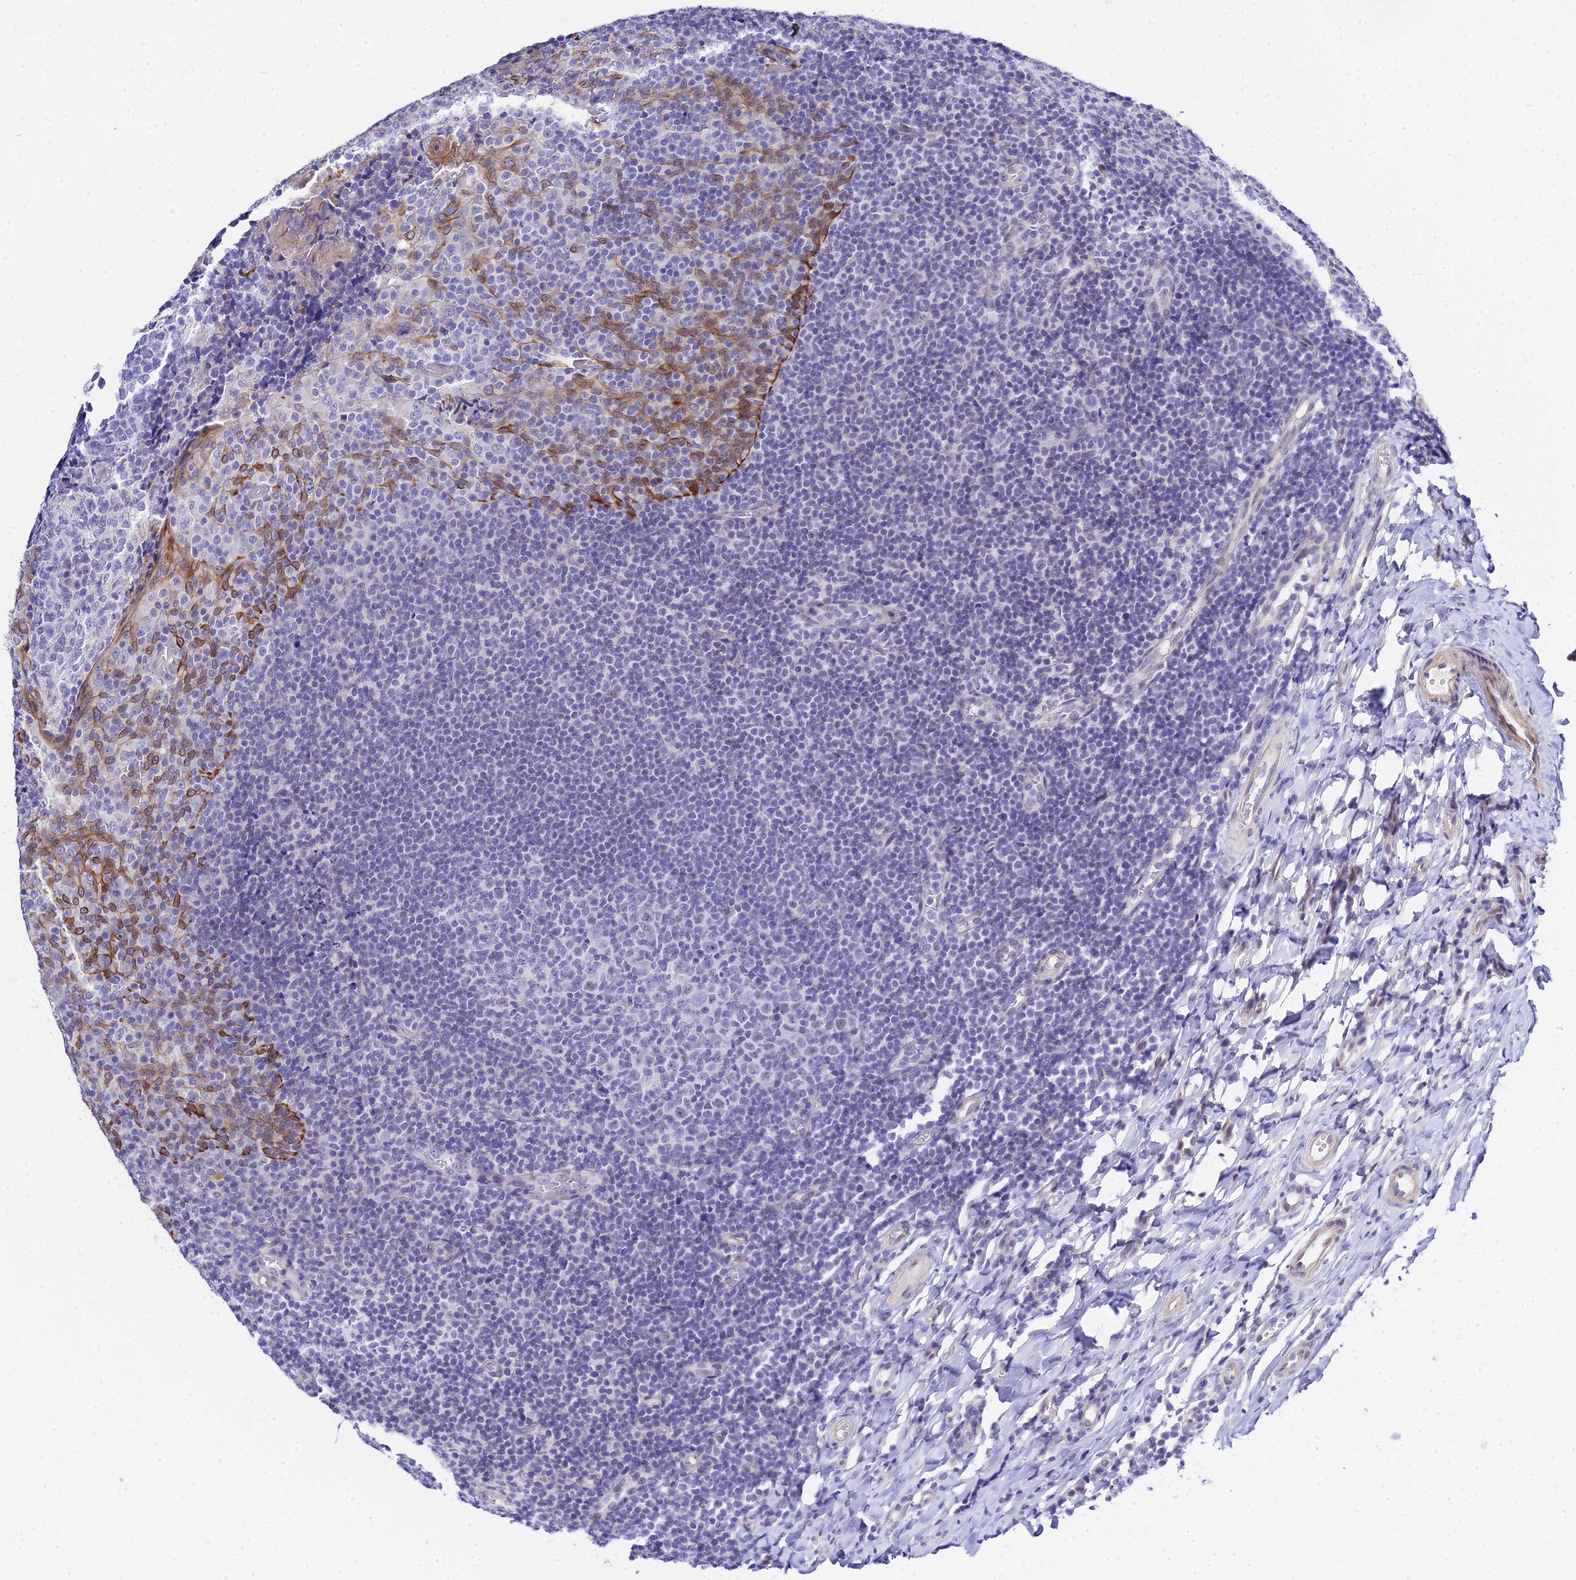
{"staining": {"intensity": "negative", "quantity": "none", "location": "none"}, "tissue": "tonsil", "cell_type": "Germinal center cells", "image_type": "normal", "snomed": [{"axis": "morphology", "description": "Normal tissue, NOS"}, {"axis": "topography", "description": "Tonsil"}], "caption": "The IHC micrograph has no significant expression in germinal center cells of tonsil.", "gene": "ZNF628", "patient": {"sex": "female", "age": 19}}